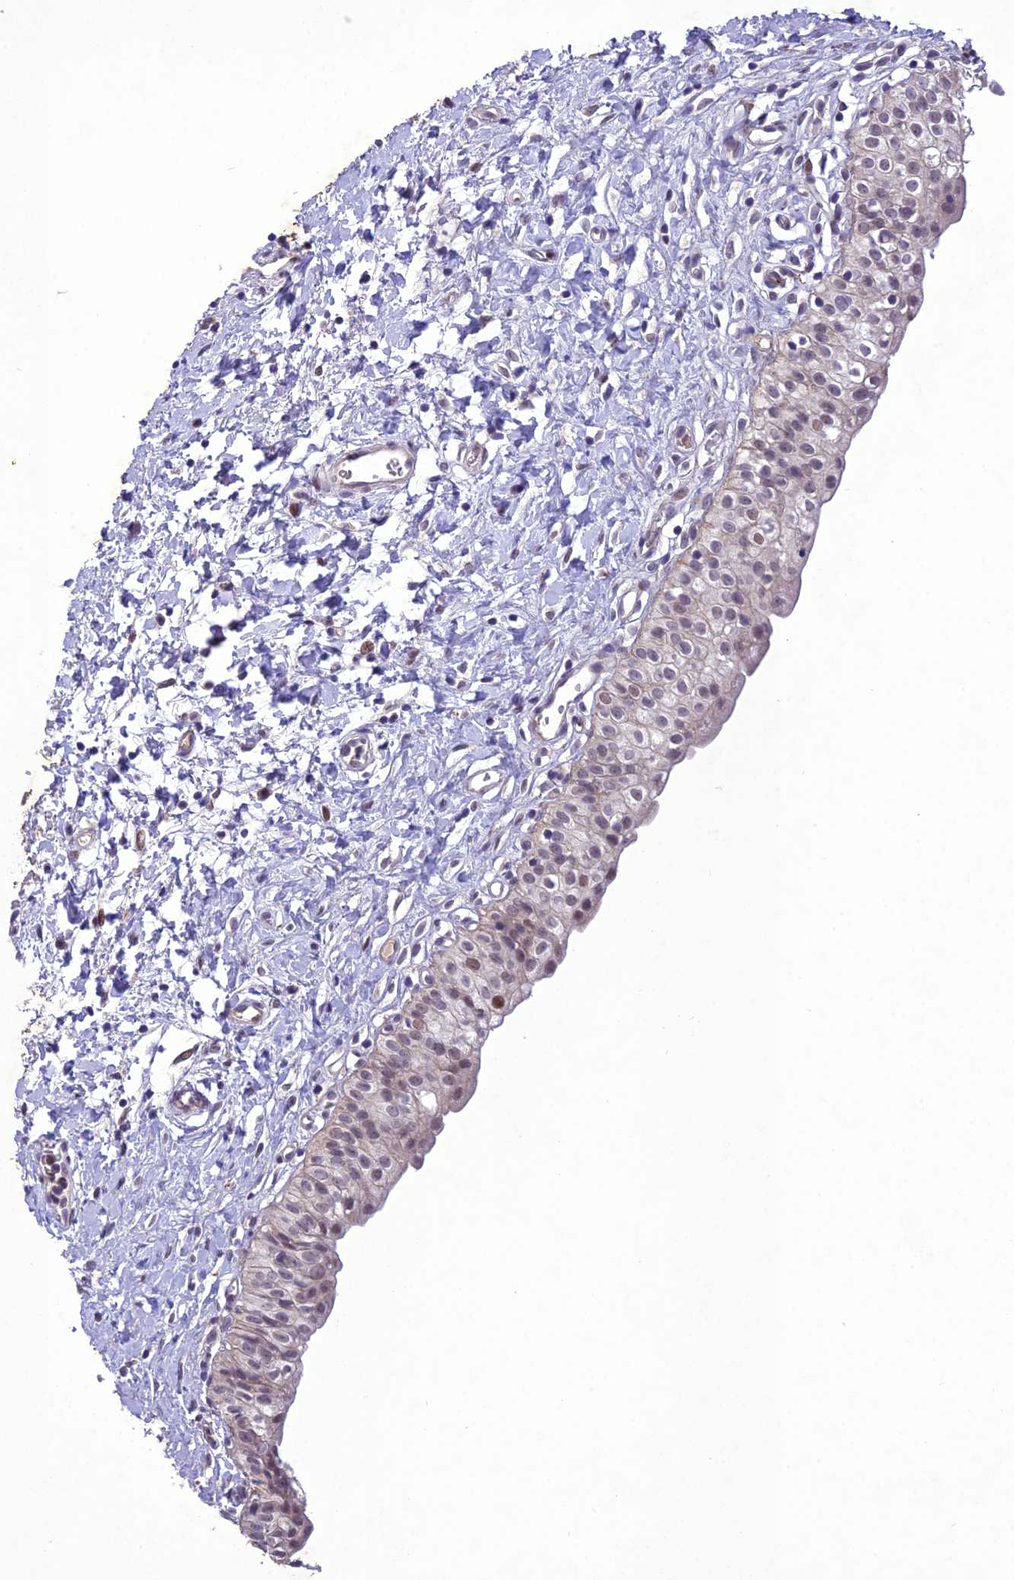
{"staining": {"intensity": "moderate", "quantity": "25%-75%", "location": "nuclear"}, "tissue": "urinary bladder", "cell_type": "Urothelial cells", "image_type": "normal", "snomed": [{"axis": "morphology", "description": "Normal tissue, NOS"}, {"axis": "topography", "description": "Urinary bladder"}], "caption": "IHC histopathology image of unremarkable urinary bladder: human urinary bladder stained using immunohistochemistry (IHC) shows medium levels of moderate protein expression localized specifically in the nuclear of urothelial cells, appearing as a nuclear brown color.", "gene": "ANKRD52", "patient": {"sex": "male", "age": 51}}